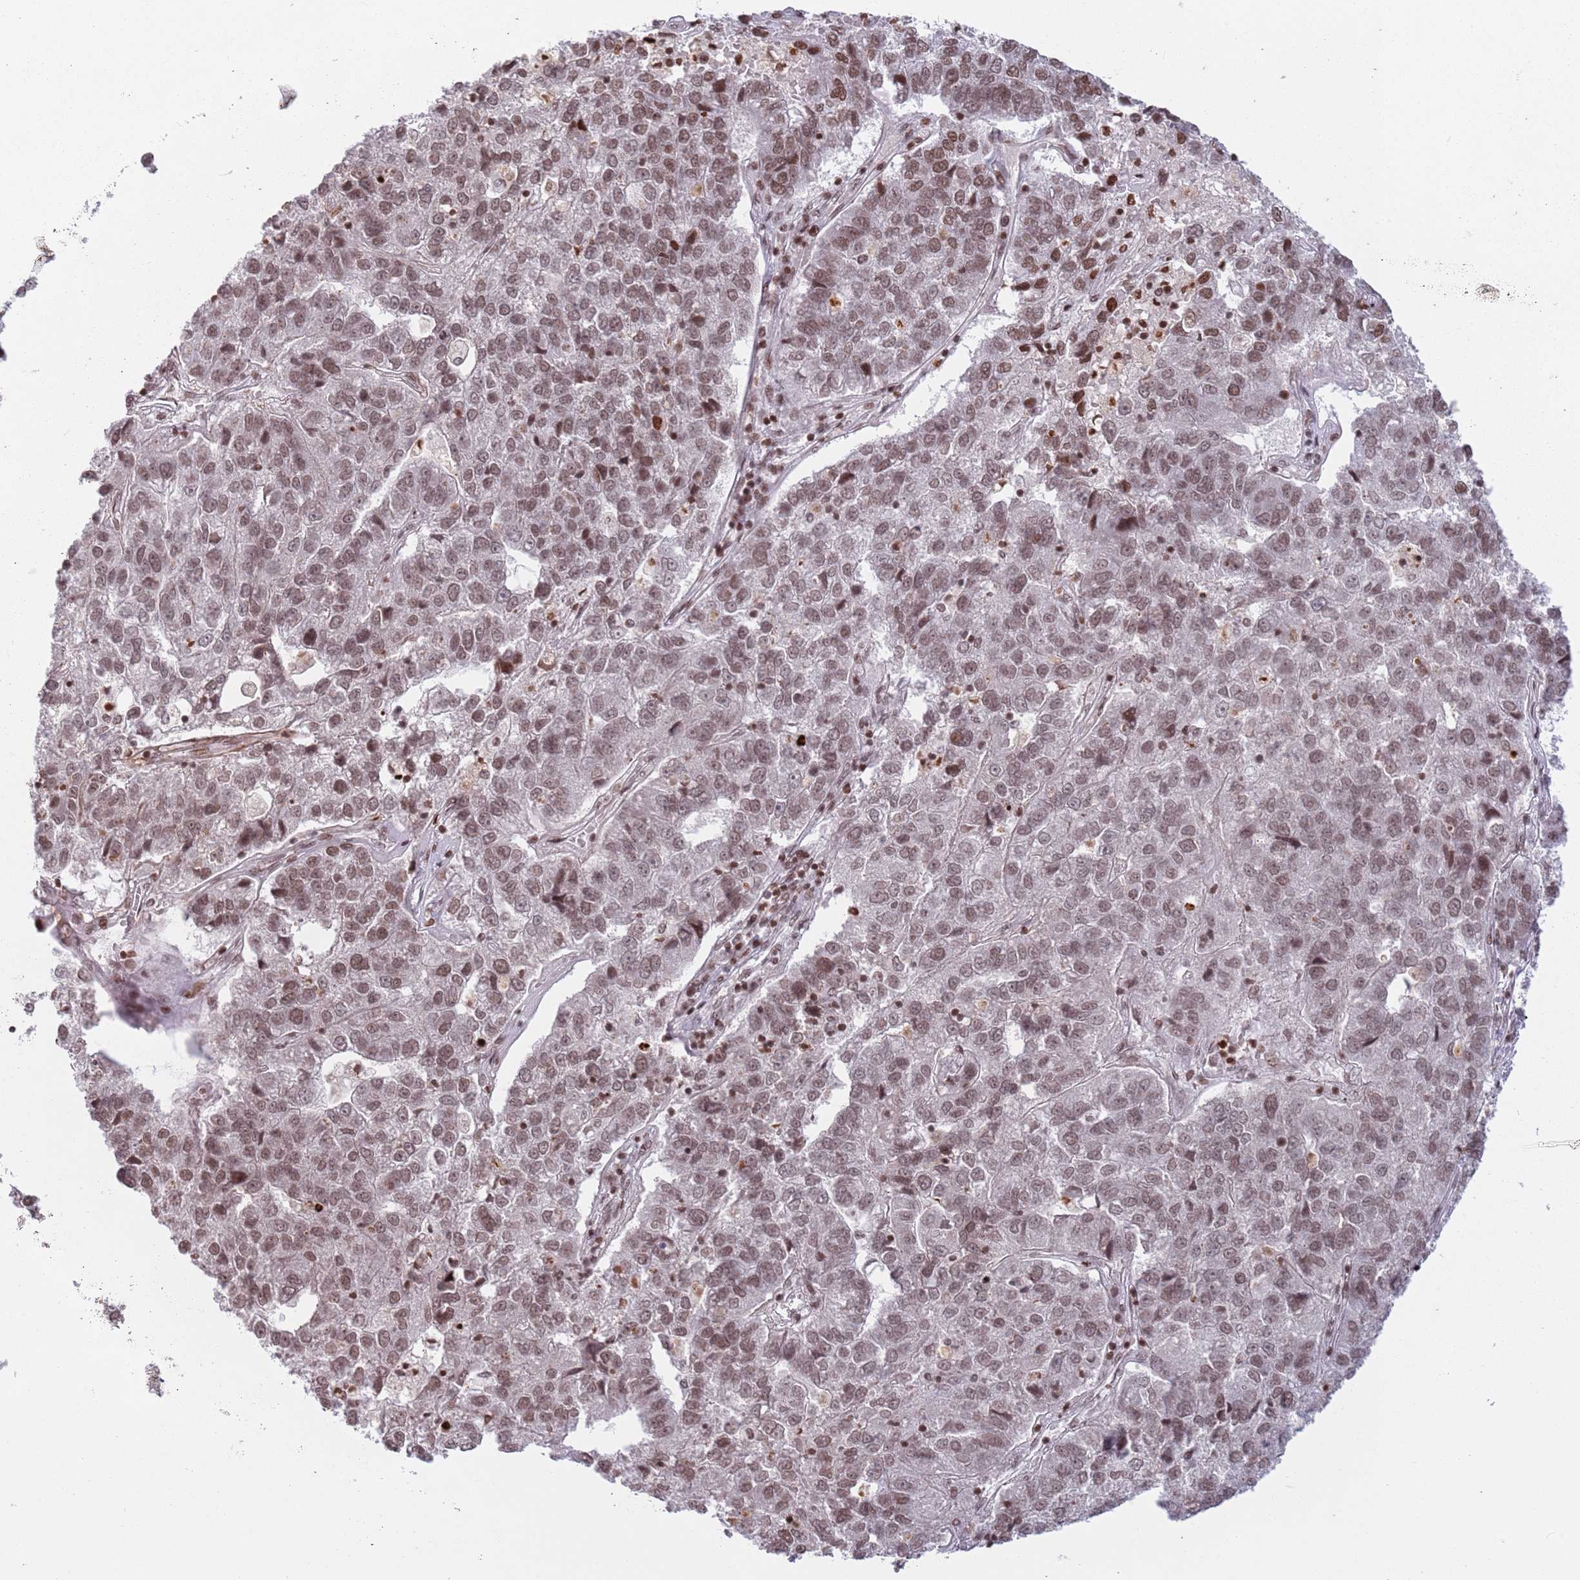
{"staining": {"intensity": "moderate", "quantity": ">75%", "location": "nuclear"}, "tissue": "pancreatic cancer", "cell_type": "Tumor cells", "image_type": "cancer", "snomed": [{"axis": "morphology", "description": "Adenocarcinoma, NOS"}, {"axis": "topography", "description": "Pancreas"}], "caption": "A medium amount of moderate nuclear staining is appreciated in approximately >75% of tumor cells in pancreatic adenocarcinoma tissue.", "gene": "SH3RF3", "patient": {"sex": "female", "age": 61}}